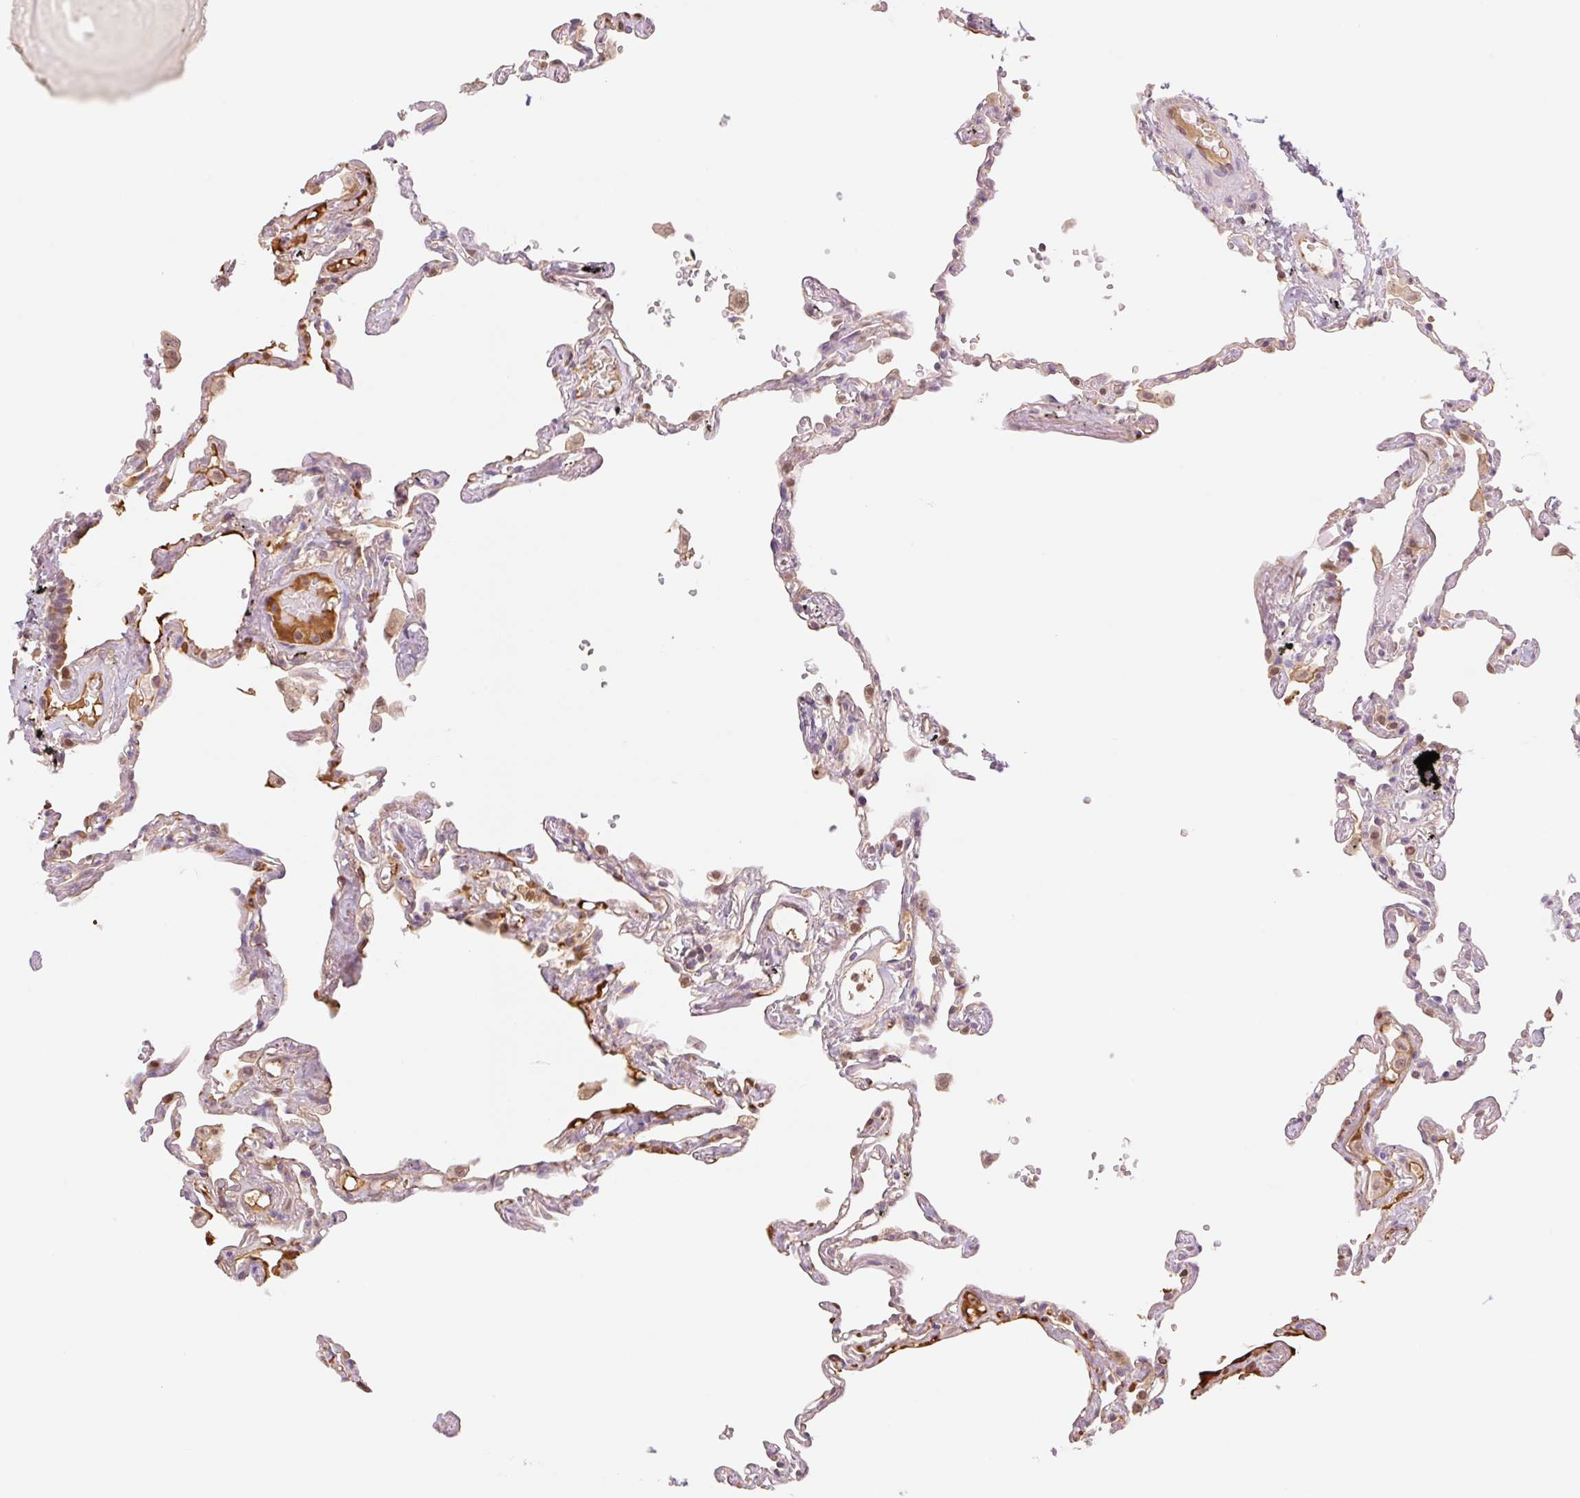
{"staining": {"intensity": "weak", "quantity": "25%-75%", "location": "nuclear"}, "tissue": "lung", "cell_type": "Alveolar cells", "image_type": "normal", "snomed": [{"axis": "morphology", "description": "Normal tissue, NOS"}, {"axis": "topography", "description": "Lung"}], "caption": "Immunohistochemical staining of normal human lung exhibits weak nuclear protein positivity in approximately 25%-75% of alveolar cells.", "gene": "HEBP1", "patient": {"sex": "female", "age": 67}}